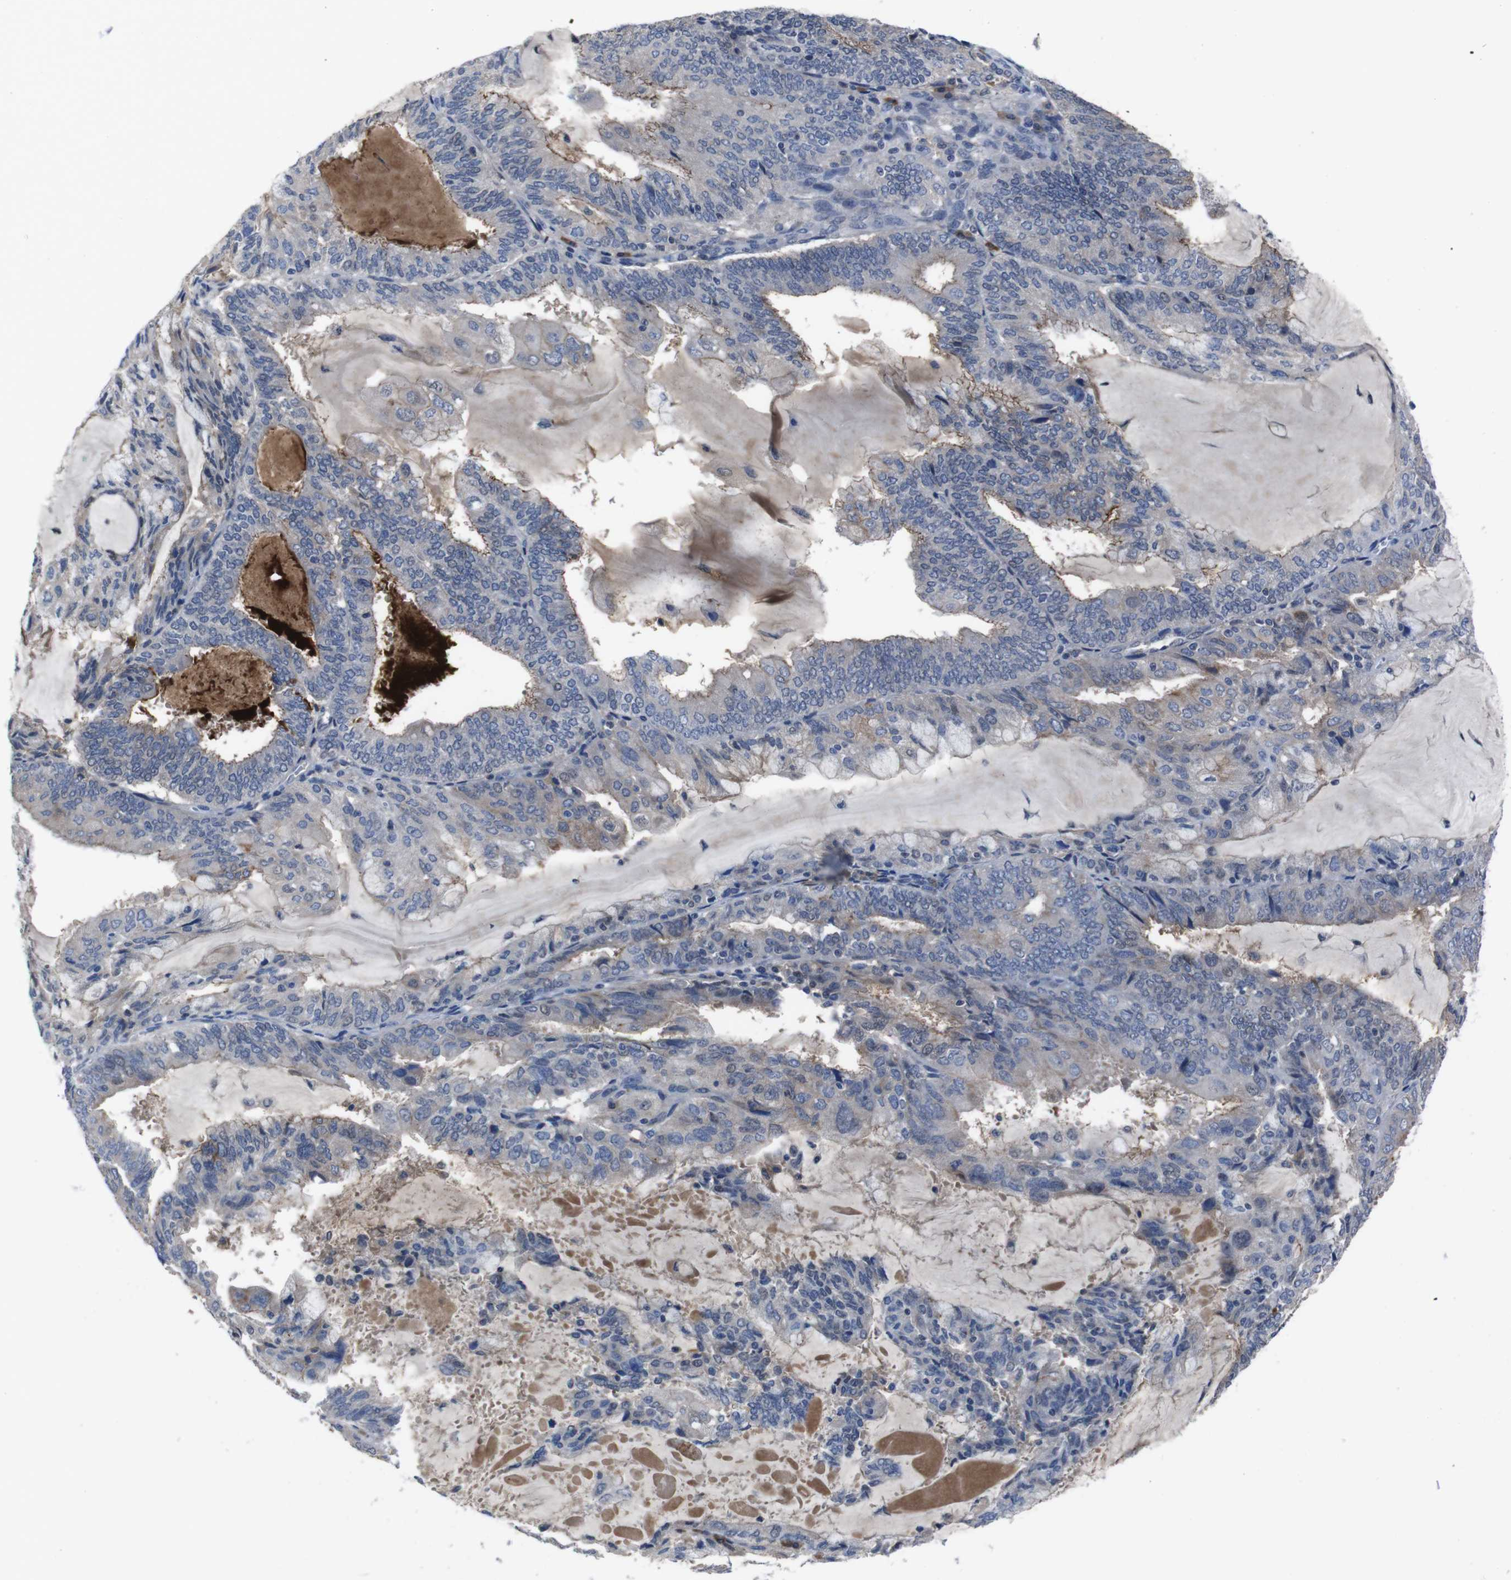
{"staining": {"intensity": "moderate", "quantity": "25%-75%", "location": "cytoplasmic/membranous"}, "tissue": "endometrial cancer", "cell_type": "Tumor cells", "image_type": "cancer", "snomed": [{"axis": "morphology", "description": "Adenocarcinoma, NOS"}, {"axis": "topography", "description": "Endometrium"}], "caption": "About 25%-75% of tumor cells in endometrial cancer demonstrate moderate cytoplasmic/membranous protein expression as visualized by brown immunohistochemical staining.", "gene": "SEMA4B", "patient": {"sex": "female", "age": 81}}